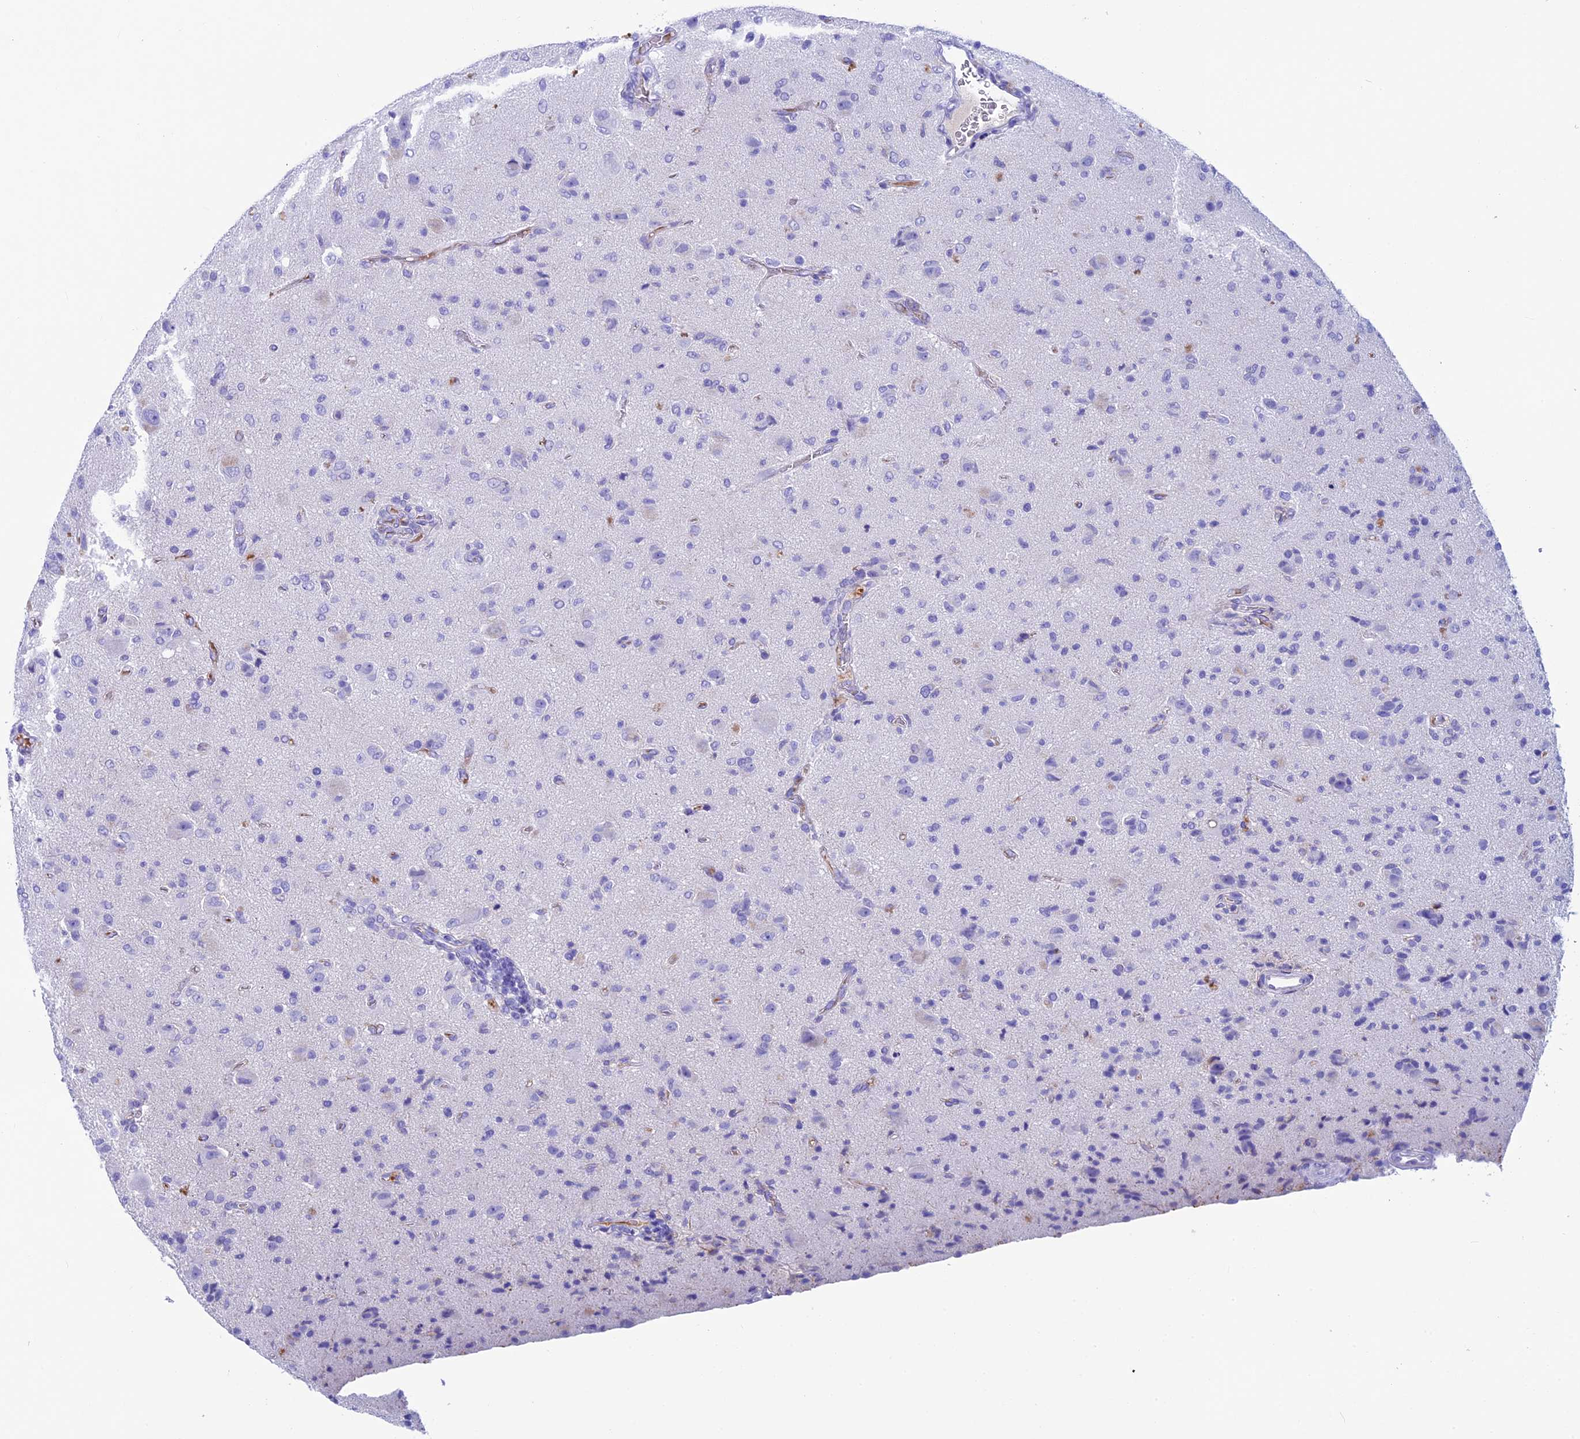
{"staining": {"intensity": "negative", "quantity": "none", "location": "none"}, "tissue": "glioma", "cell_type": "Tumor cells", "image_type": "cancer", "snomed": [{"axis": "morphology", "description": "Glioma, malignant, High grade"}, {"axis": "topography", "description": "Brain"}], "caption": "Protein analysis of malignant high-grade glioma shows no significant staining in tumor cells.", "gene": "IGSF6", "patient": {"sex": "female", "age": 57}}